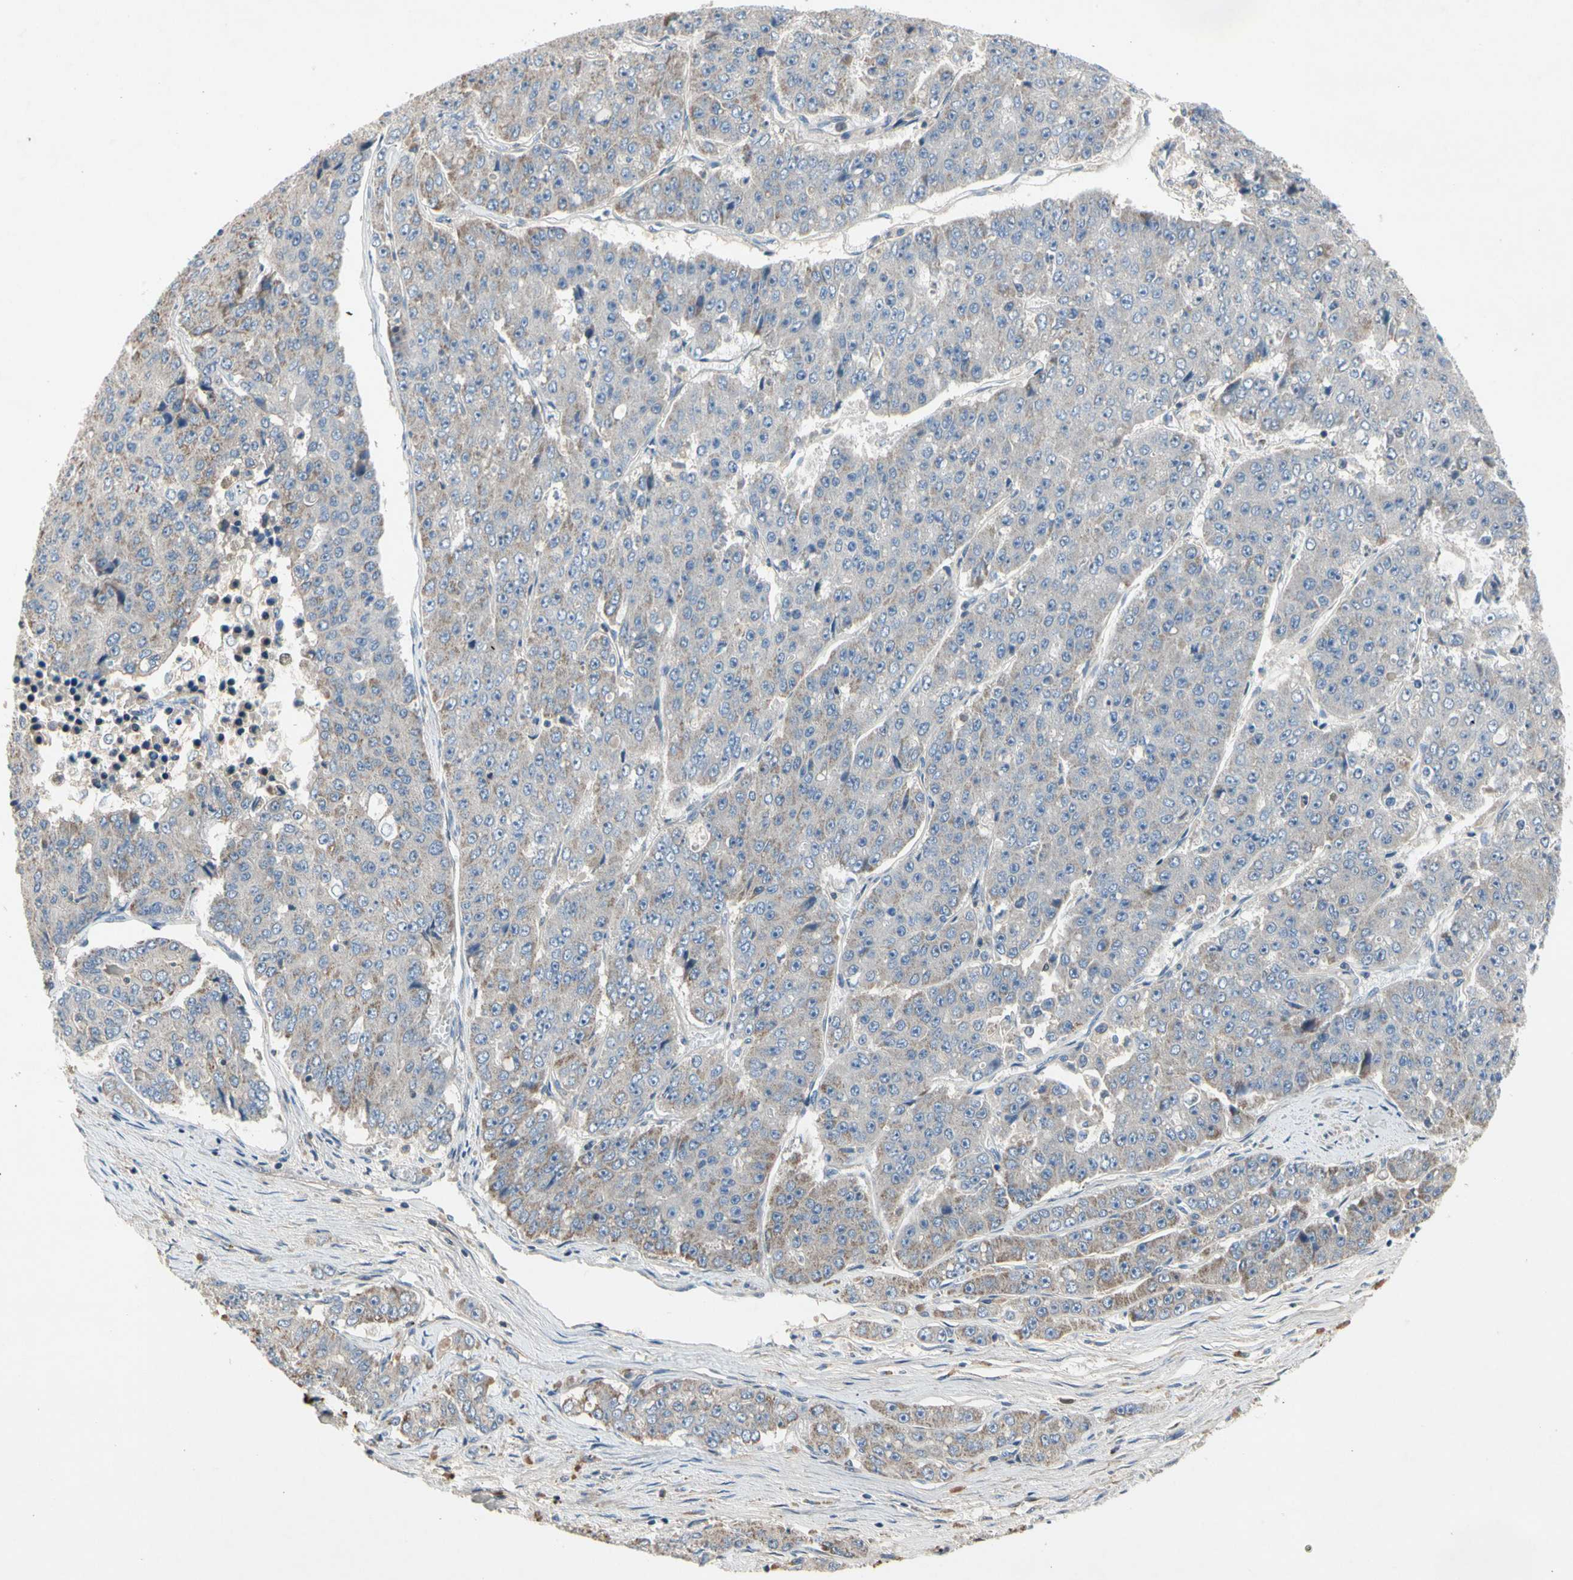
{"staining": {"intensity": "weak", "quantity": "<25%", "location": "cytoplasmic/membranous"}, "tissue": "pancreatic cancer", "cell_type": "Tumor cells", "image_type": "cancer", "snomed": [{"axis": "morphology", "description": "Adenocarcinoma, NOS"}, {"axis": "topography", "description": "Pancreas"}], "caption": "A high-resolution histopathology image shows IHC staining of pancreatic cancer, which displays no significant expression in tumor cells.", "gene": "CRTAC1", "patient": {"sex": "male", "age": 50}}